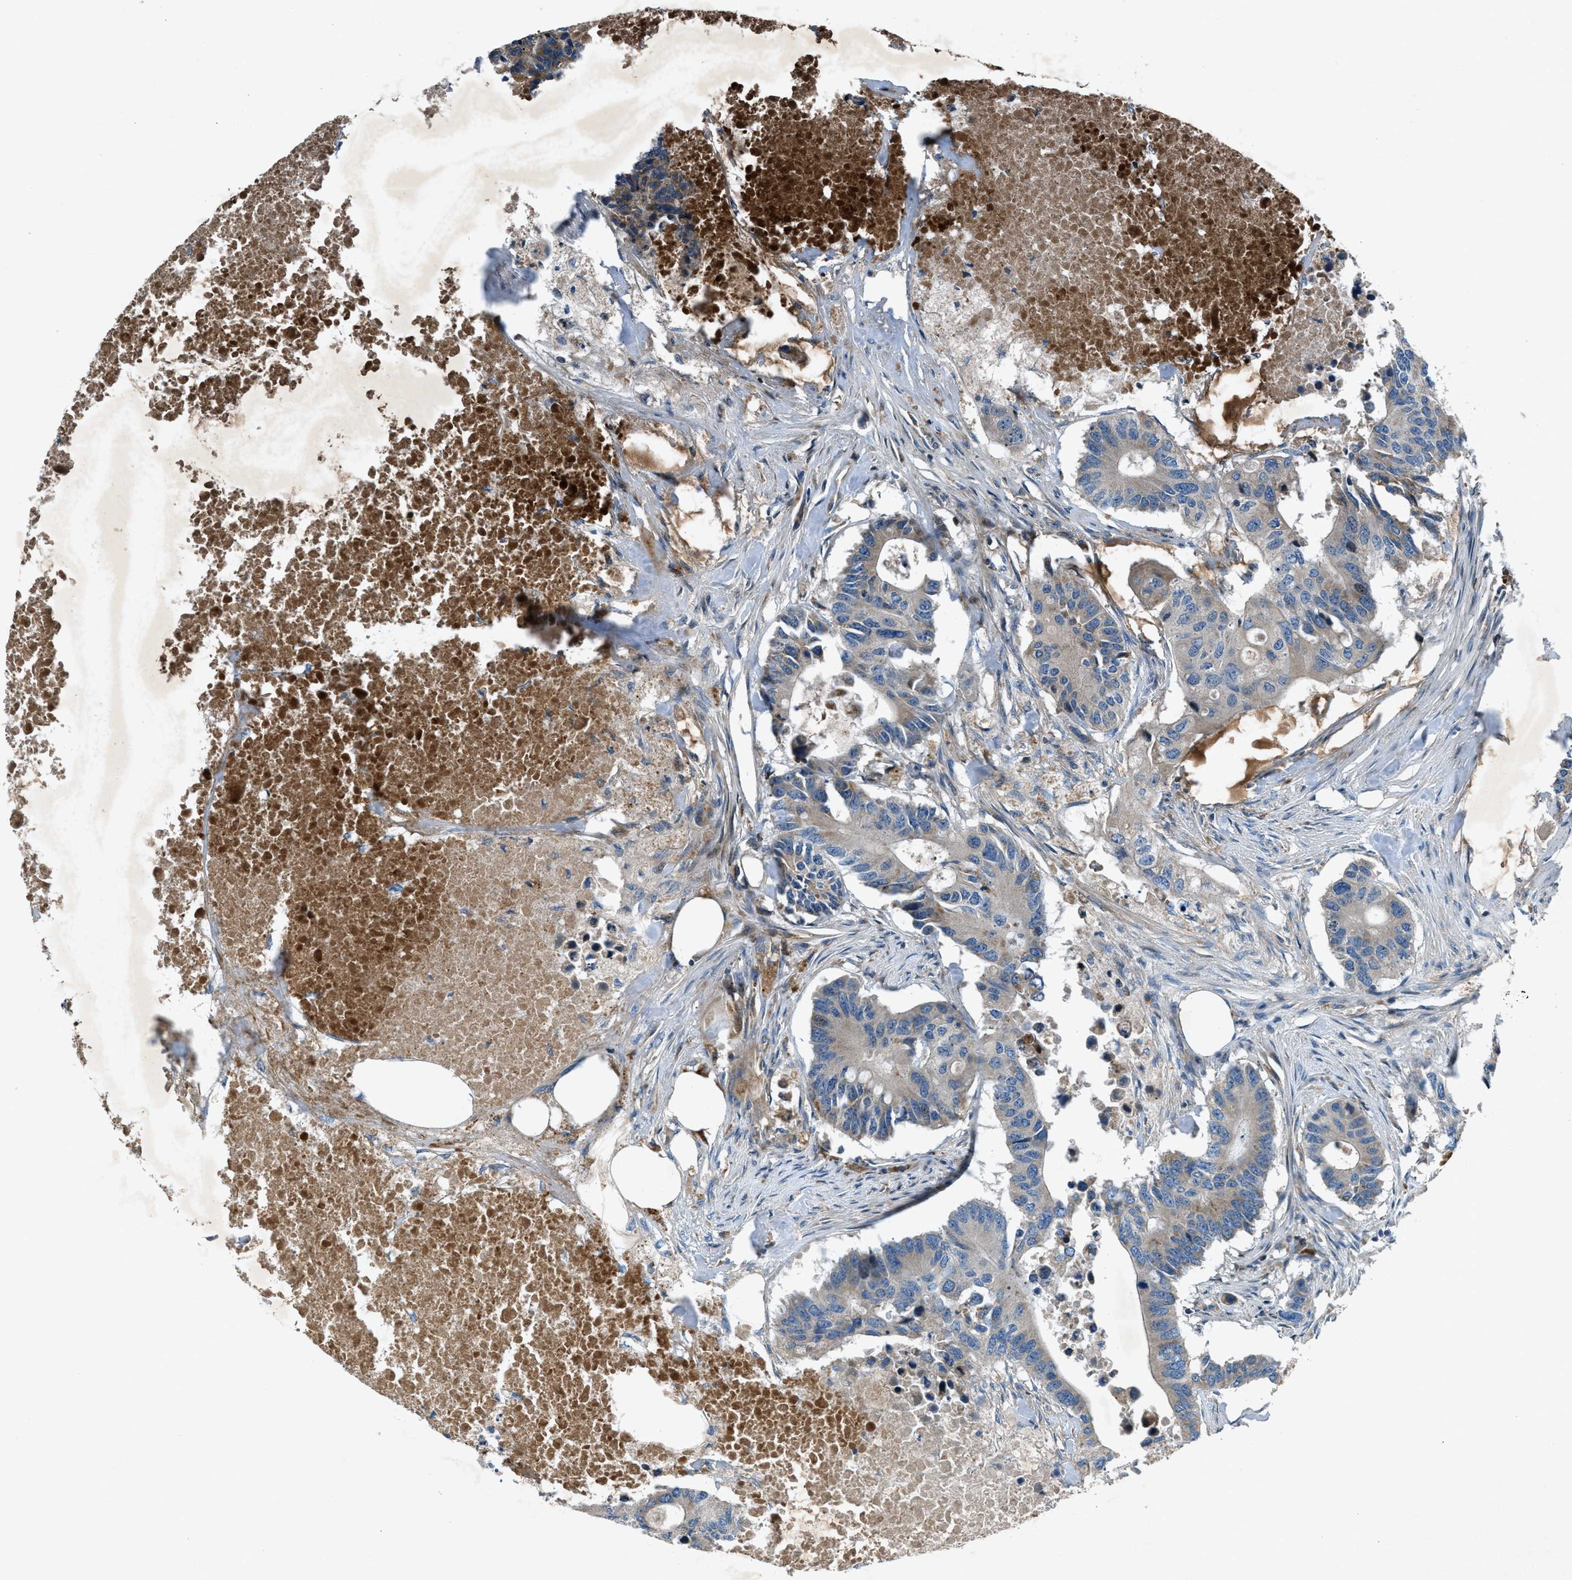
{"staining": {"intensity": "moderate", "quantity": "25%-75%", "location": "cytoplasmic/membranous"}, "tissue": "colorectal cancer", "cell_type": "Tumor cells", "image_type": "cancer", "snomed": [{"axis": "morphology", "description": "Adenocarcinoma, NOS"}, {"axis": "topography", "description": "Colon"}], "caption": "High-power microscopy captured an immunohistochemistry micrograph of adenocarcinoma (colorectal), revealing moderate cytoplasmic/membranous positivity in about 25%-75% of tumor cells.", "gene": "CLEC2D", "patient": {"sex": "male", "age": 71}}